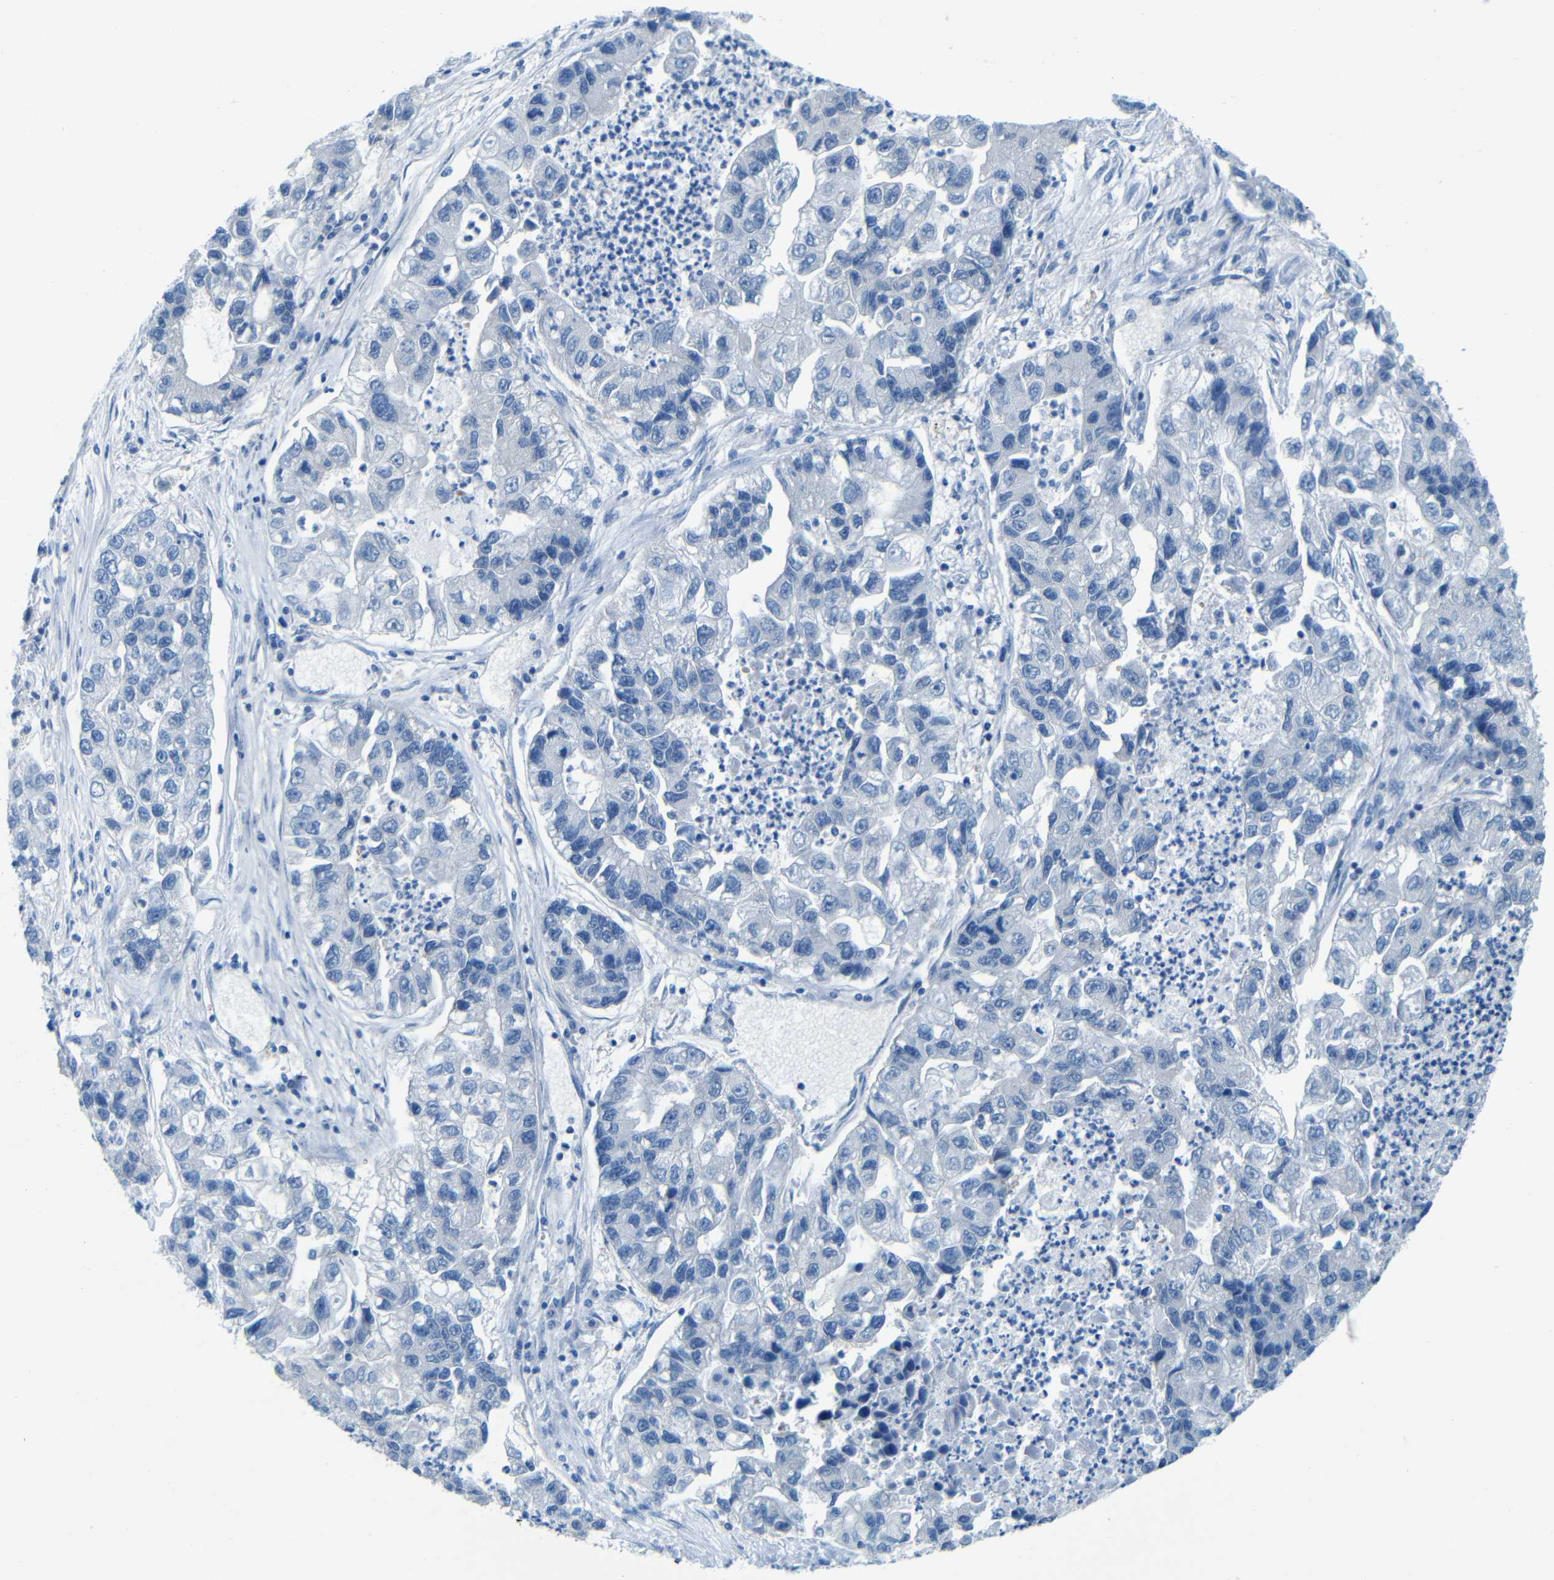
{"staining": {"intensity": "negative", "quantity": "none", "location": "none"}, "tissue": "lung cancer", "cell_type": "Tumor cells", "image_type": "cancer", "snomed": [{"axis": "morphology", "description": "Adenocarcinoma, NOS"}, {"axis": "topography", "description": "Lung"}], "caption": "Tumor cells are negative for brown protein staining in lung adenocarcinoma.", "gene": "MAP2", "patient": {"sex": "female", "age": 51}}